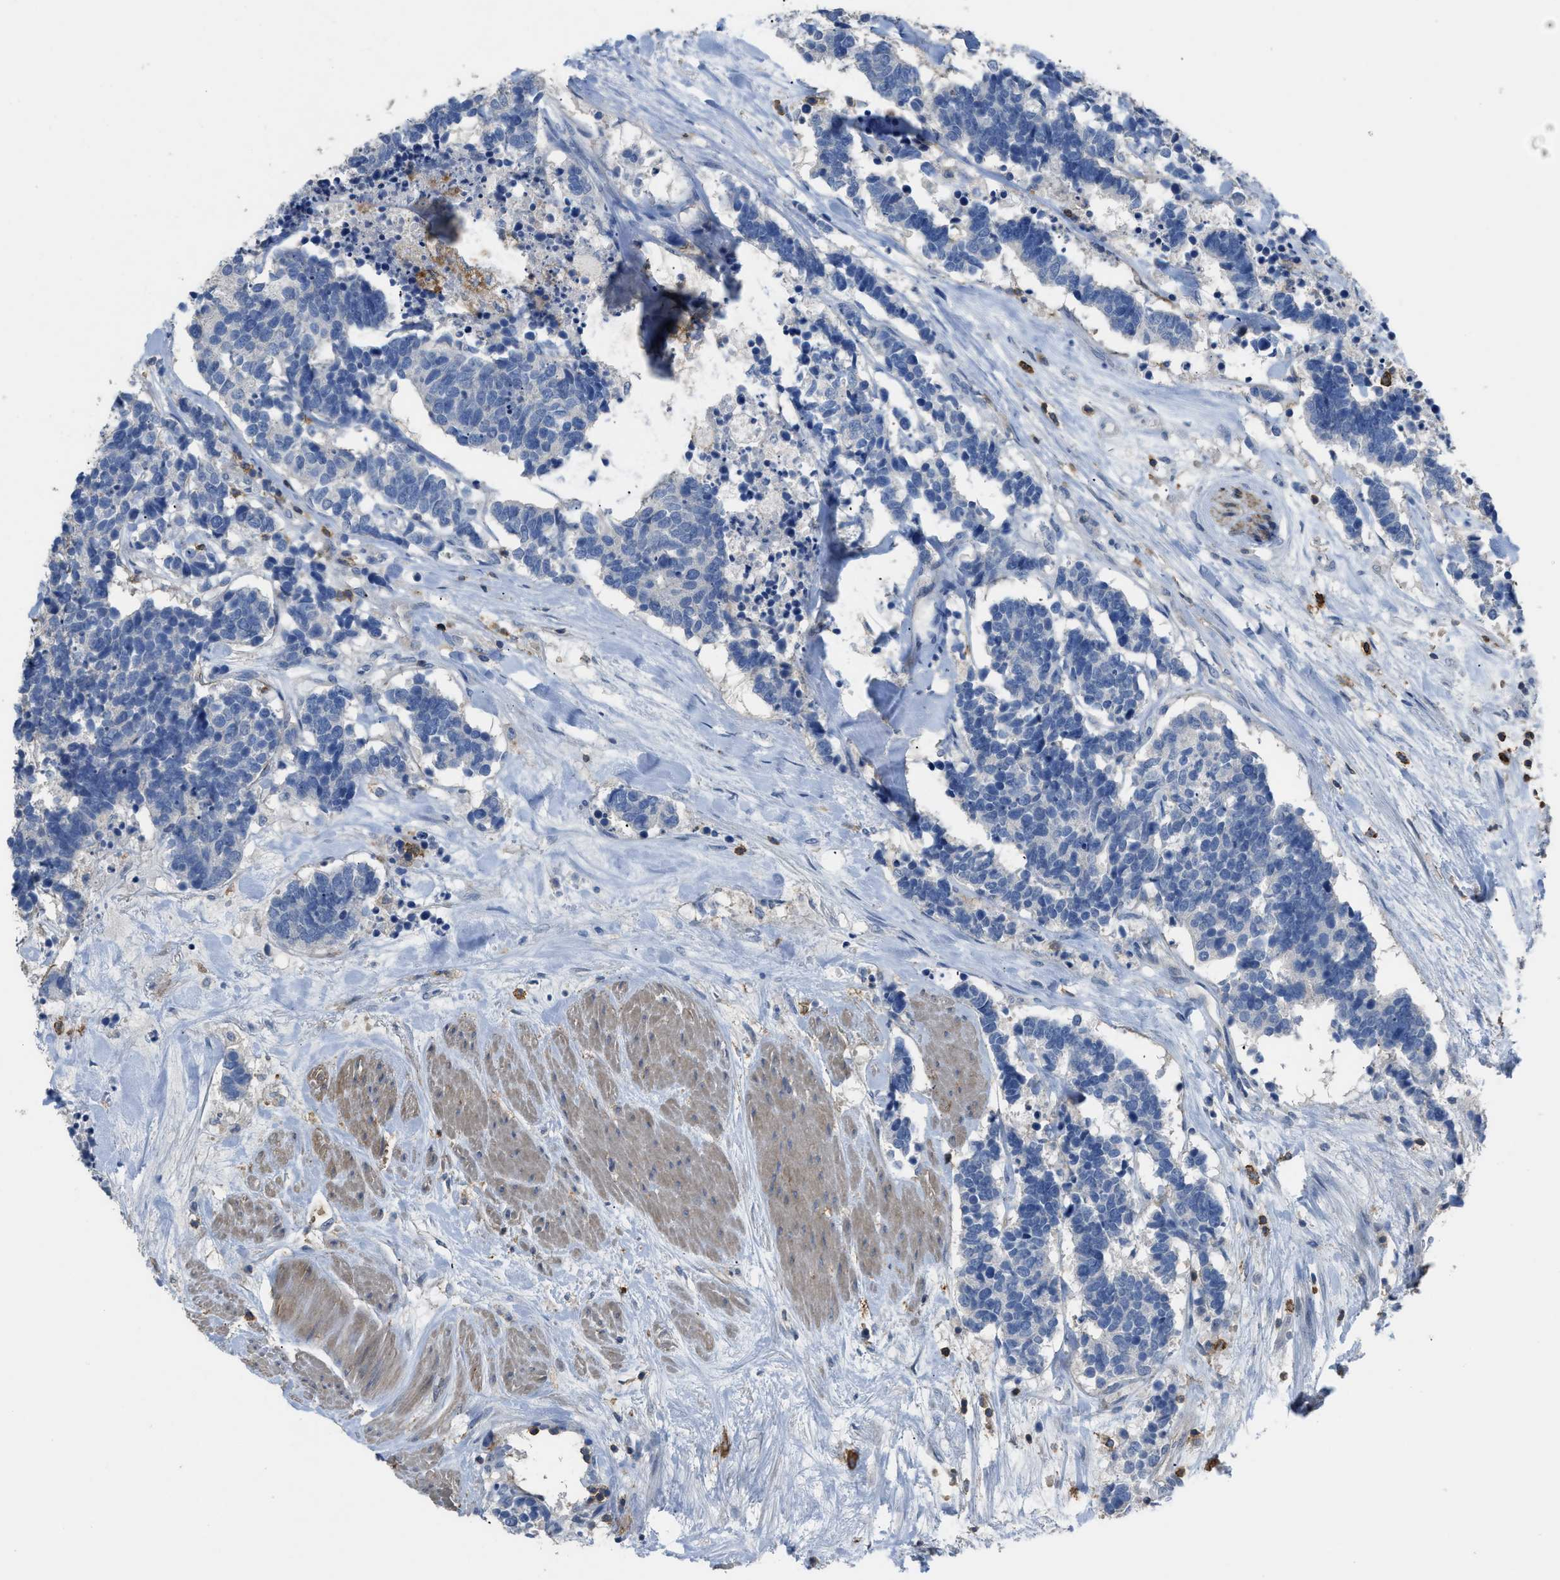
{"staining": {"intensity": "negative", "quantity": "none", "location": "none"}, "tissue": "carcinoid", "cell_type": "Tumor cells", "image_type": "cancer", "snomed": [{"axis": "morphology", "description": "Carcinoma, NOS"}, {"axis": "morphology", "description": "Carcinoid, malignant, NOS"}, {"axis": "topography", "description": "Urinary bladder"}], "caption": "IHC of human carcinoid reveals no expression in tumor cells. Nuclei are stained in blue.", "gene": "OR51E1", "patient": {"sex": "male", "age": 57}}